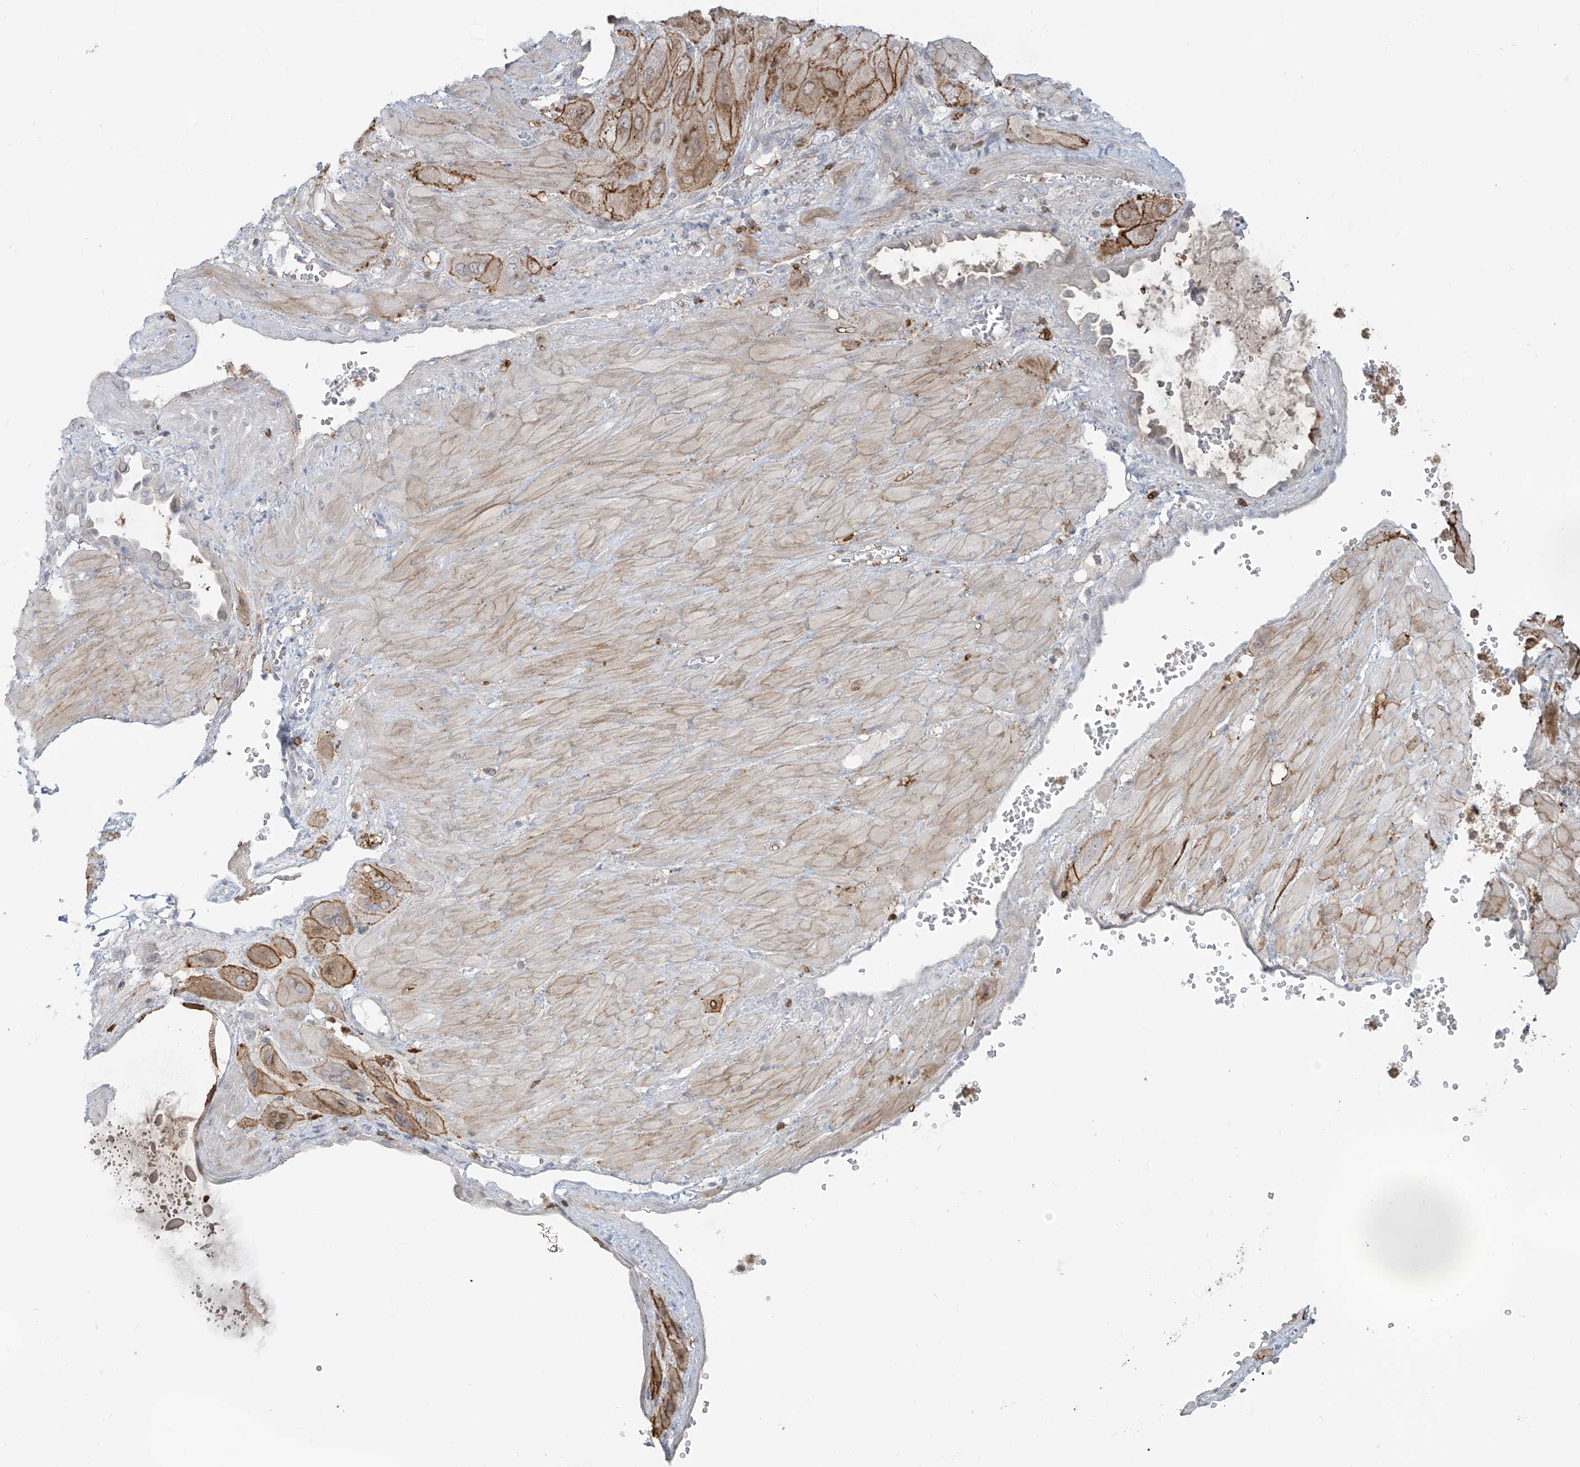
{"staining": {"intensity": "moderate", "quantity": ">75%", "location": "cytoplasmic/membranous"}, "tissue": "cervical cancer", "cell_type": "Tumor cells", "image_type": "cancer", "snomed": [{"axis": "morphology", "description": "Squamous cell carcinoma, NOS"}, {"axis": "topography", "description": "Cervix"}], "caption": "Brown immunohistochemical staining in cervical cancer exhibits moderate cytoplasmic/membranous positivity in approximately >75% of tumor cells.", "gene": "NOTO", "patient": {"sex": "female", "age": 34}}